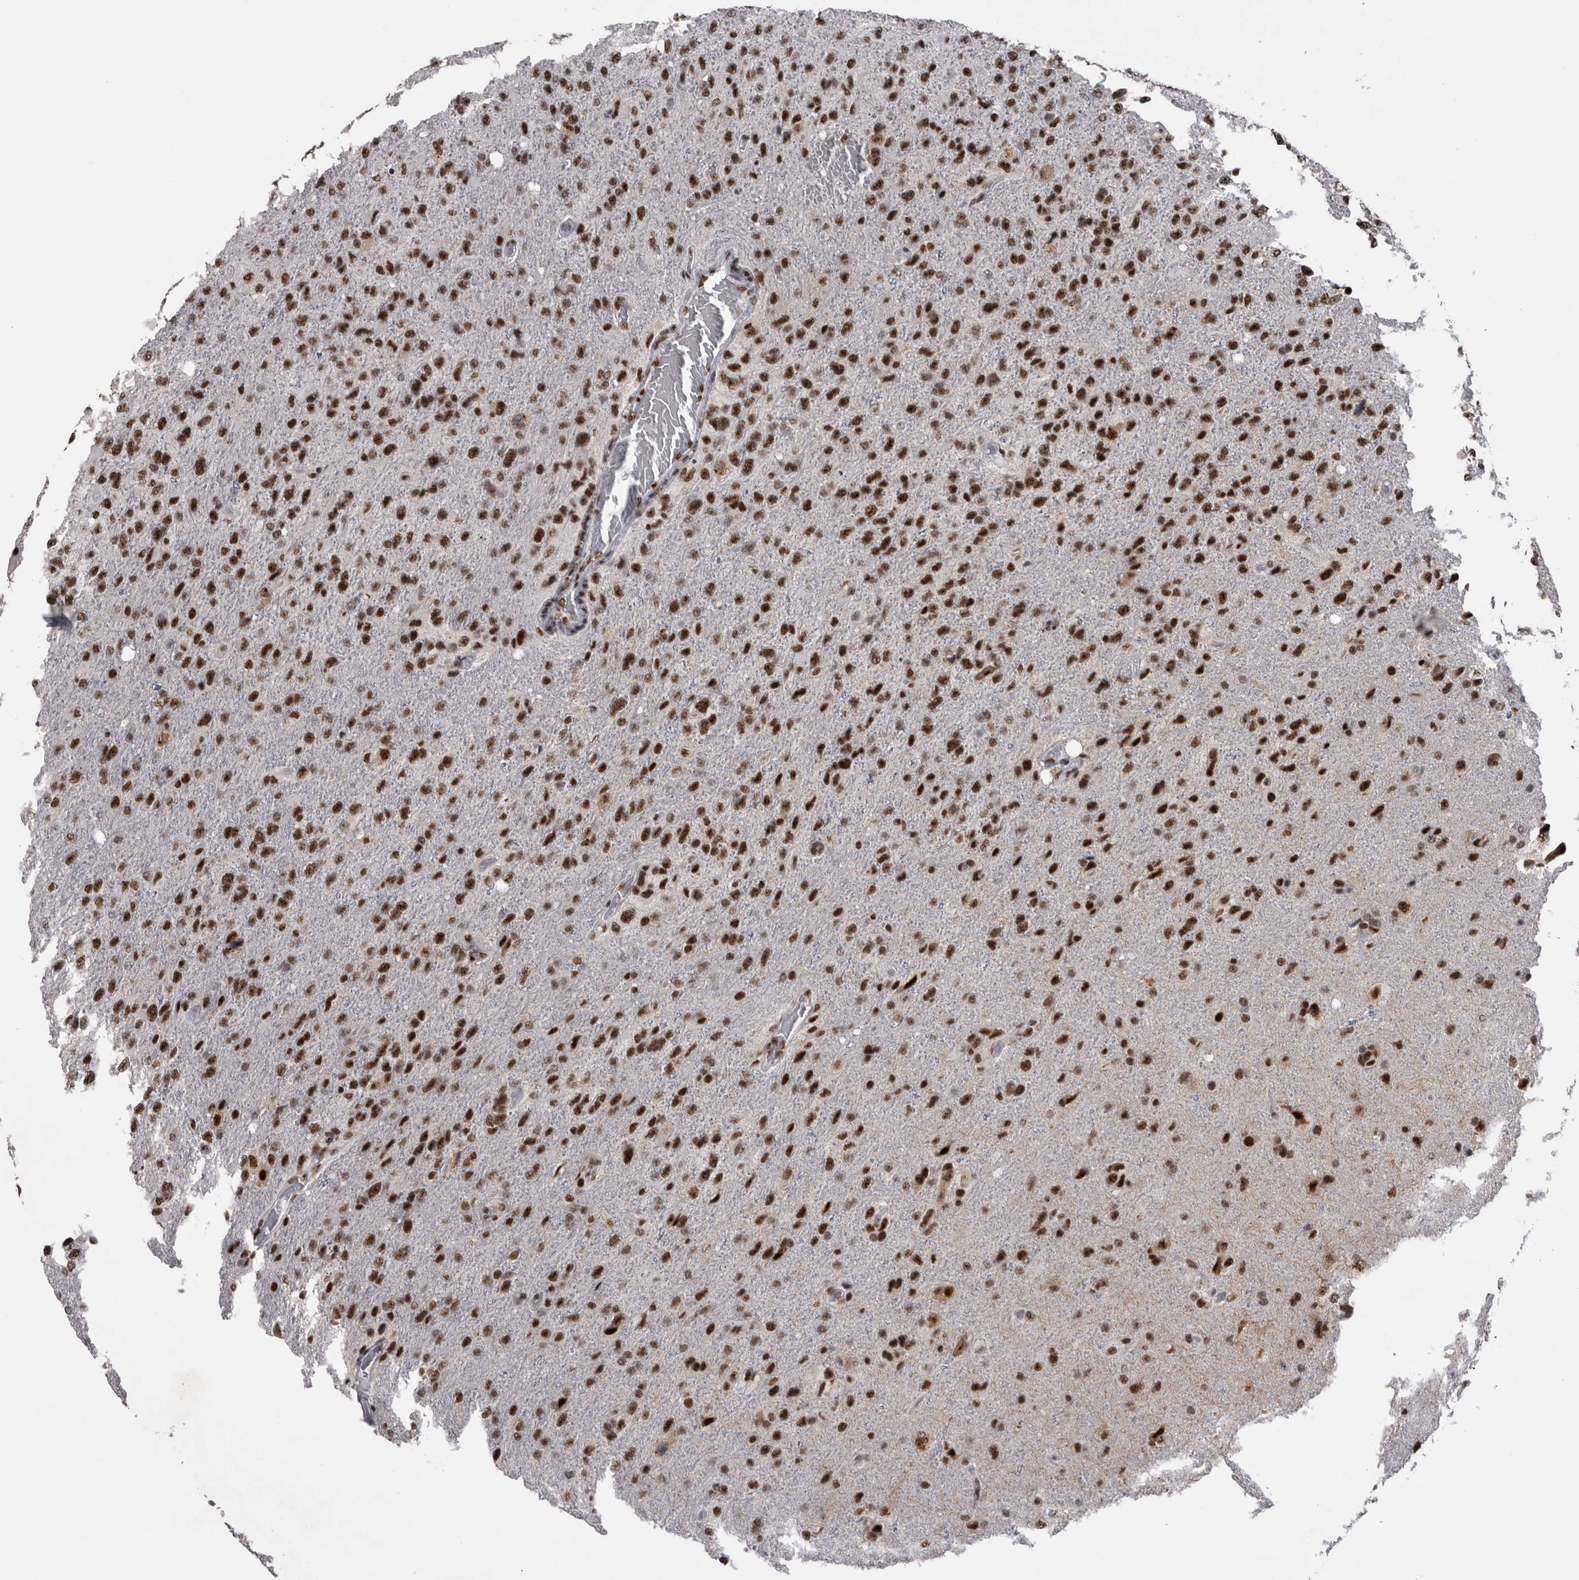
{"staining": {"intensity": "strong", "quantity": ">75%", "location": "nuclear"}, "tissue": "glioma", "cell_type": "Tumor cells", "image_type": "cancer", "snomed": [{"axis": "morphology", "description": "Glioma, malignant, High grade"}, {"axis": "topography", "description": "Brain"}], "caption": "The photomicrograph displays a brown stain indicating the presence of a protein in the nuclear of tumor cells in high-grade glioma (malignant).", "gene": "CDK11A", "patient": {"sex": "female", "age": 58}}